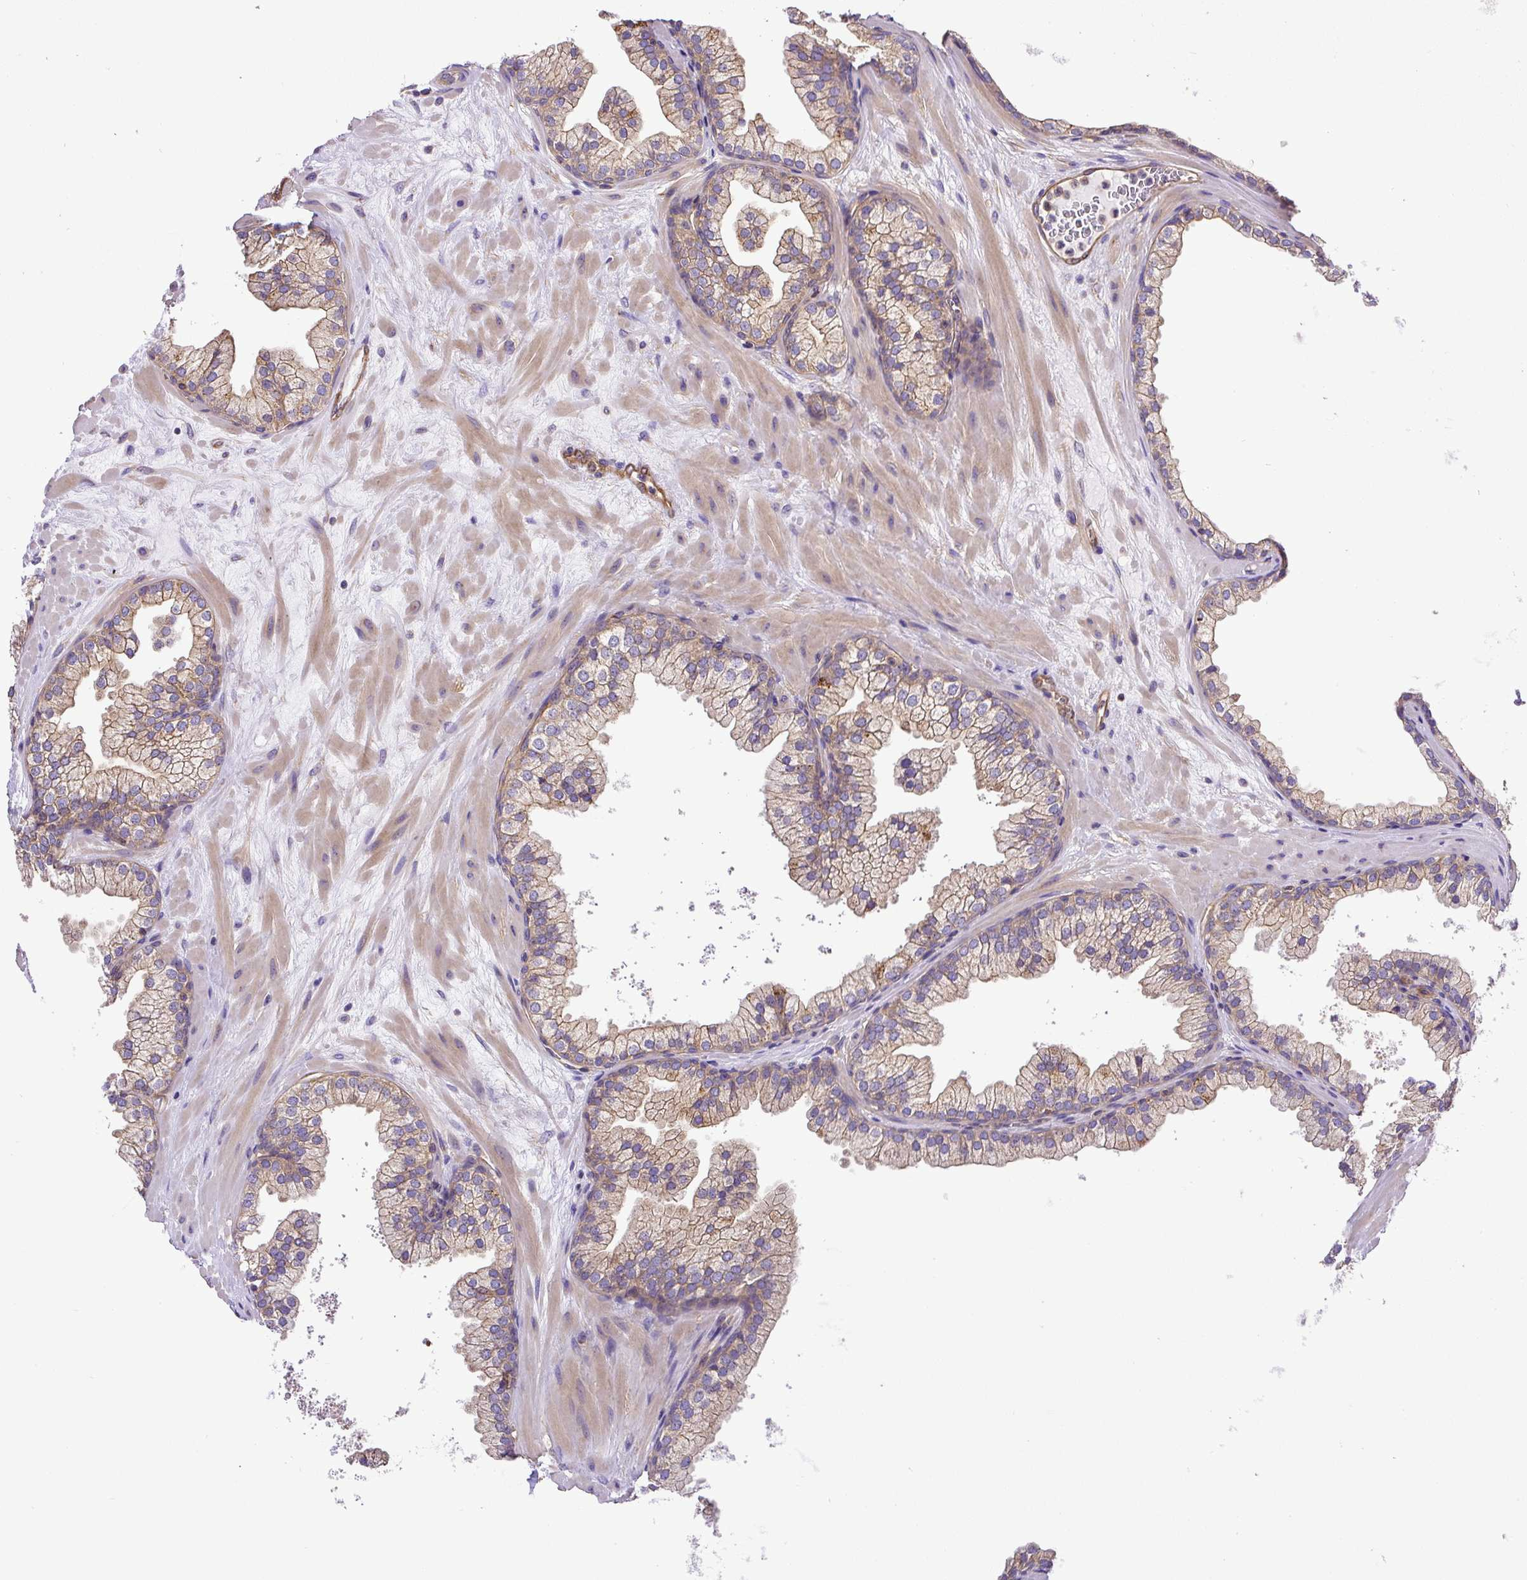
{"staining": {"intensity": "moderate", "quantity": "25%-75%", "location": "cytoplasmic/membranous"}, "tissue": "prostate", "cell_type": "Glandular cells", "image_type": "normal", "snomed": [{"axis": "morphology", "description": "Normal tissue, NOS"}, {"axis": "topography", "description": "Prostate"}, {"axis": "topography", "description": "Peripheral nerve tissue"}], "caption": "Immunohistochemical staining of normal human prostate displays moderate cytoplasmic/membranous protein staining in approximately 25%-75% of glandular cells. The staining was performed using DAB to visualize the protein expression in brown, while the nuclei were stained in blue with hematoxylin (Magnification: 20x).", "gene": "DCTN1", "patient": {"sex": "male", "age": 61}}